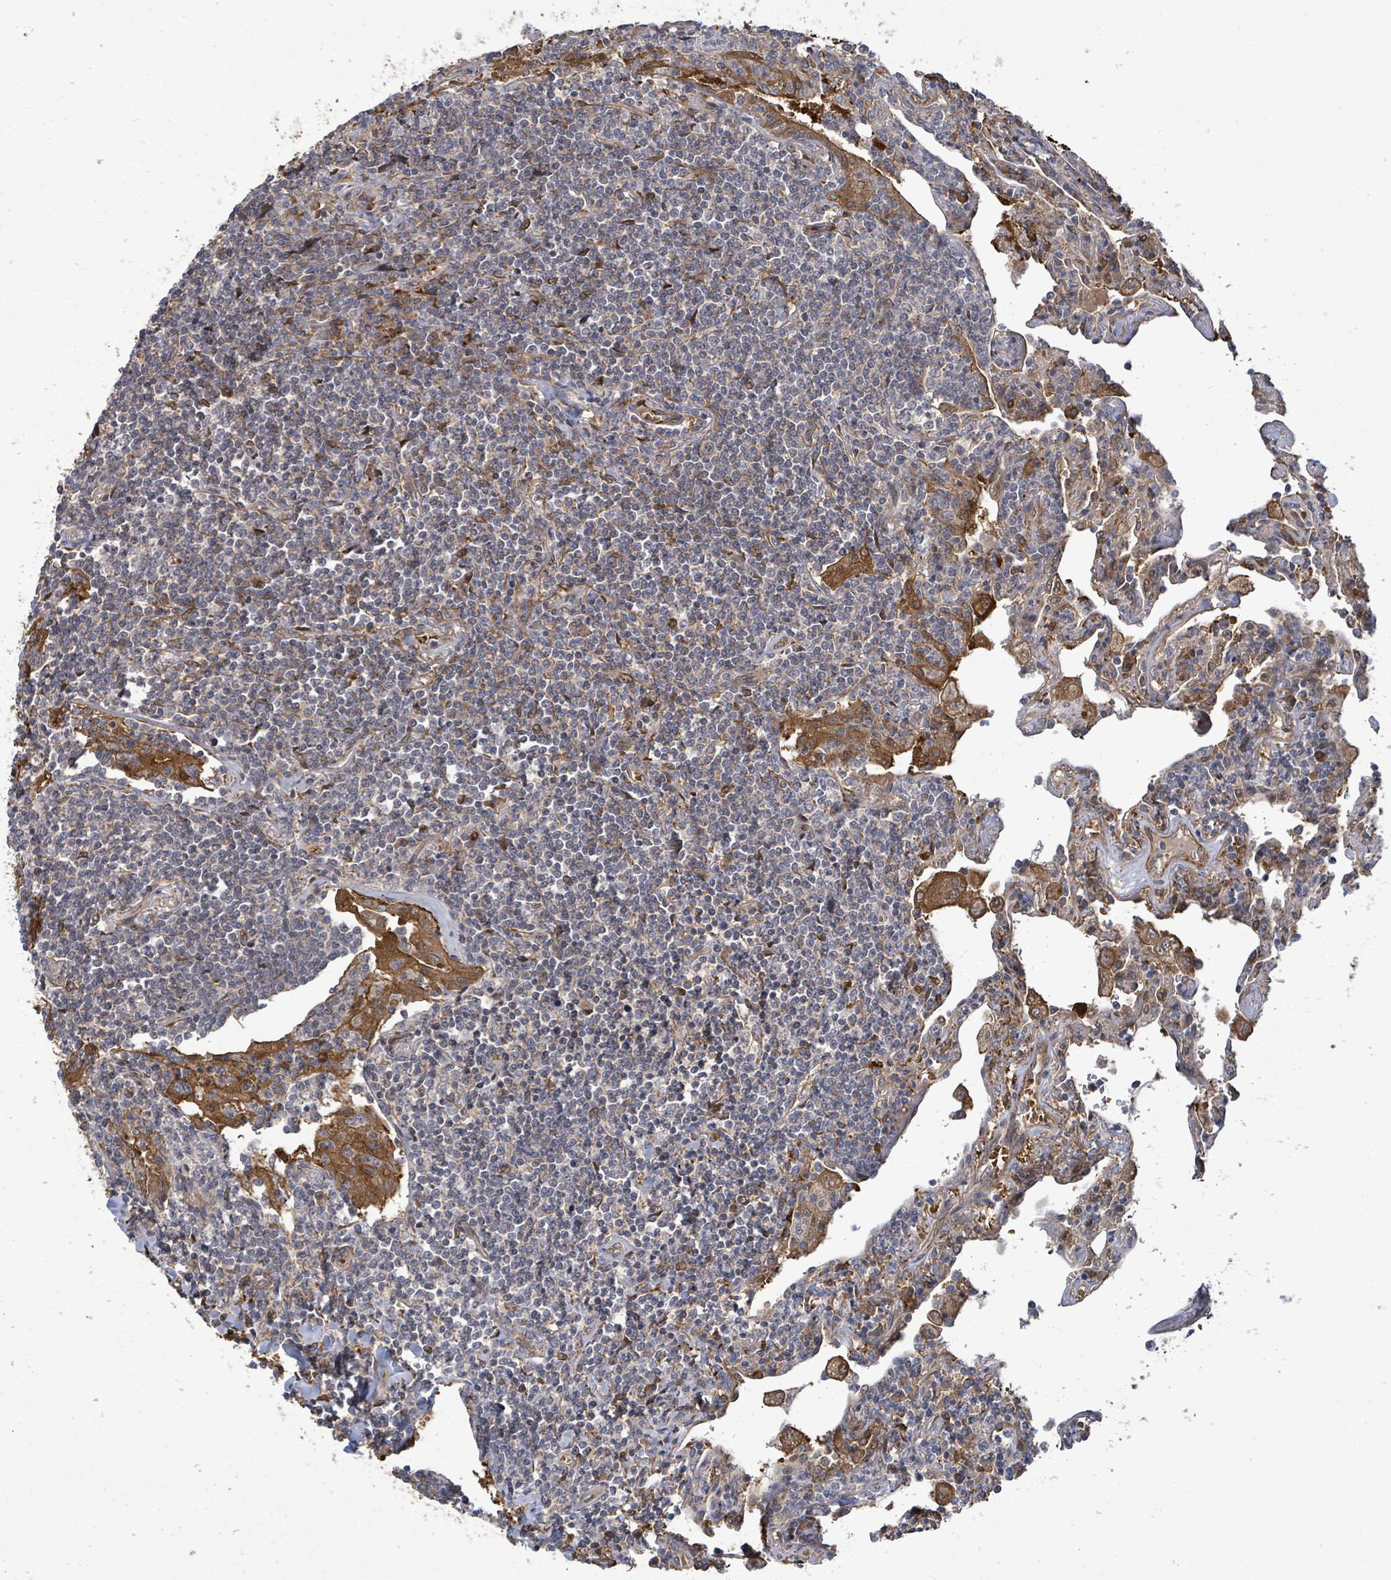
{"staining": {"intensity": "negative", "quantity": "none", "location": "none"}, "tissue": "lymphoma", "cell_type": "Tumor cells", "image_type": "cancer", "snomed": [{"axis": "morphology", "description": "Malignant lymphoma, non-Hodgkin's type, Low grade"}, {"axis": "topography", "description": "Lung"}], "caption": "Tumor cells show no significant staining in lymphoma.", "gene": "MAP3K6", "patient": {"sex": "female", "age": 71}}